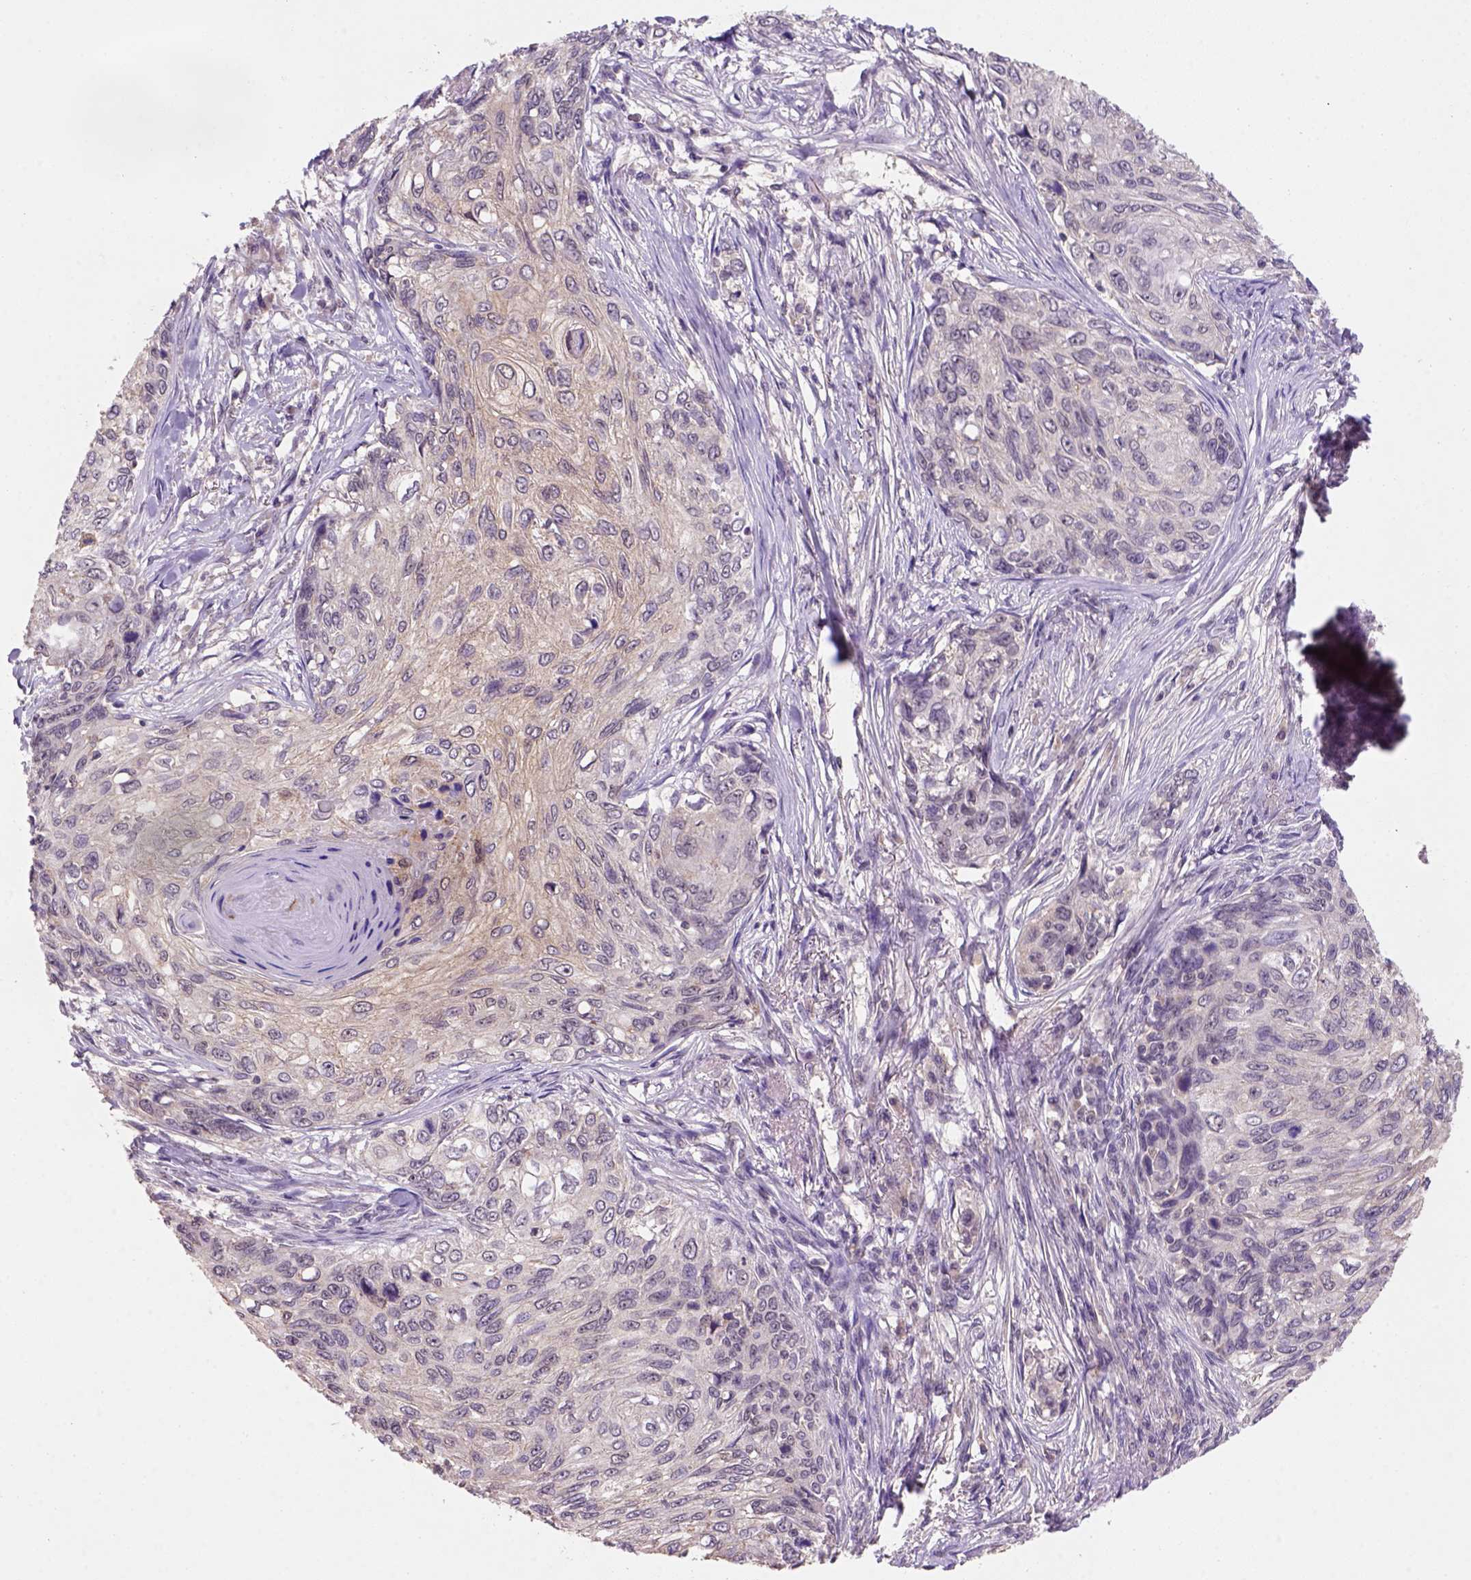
{"staining": {"intensity": "weak", "quantity": "25%-75%", "location": "cytoplasmic/membranous,nuclear"}, "tissue": "skin cancer", "cell_type": "Tumor cells", "image_type": "cancer", "snomed": [{"axis": "morphology", "description": "Squamous cell carcinoma, NOS"}, {"axis": "topography", "description": "Skin"}], "caption": "An image of skin squamous cell carcinoma stained for a protein displays weak cytoplasmic/membranous and nuclear brown staining in tumor cells.", "gene": "SCML4", "patient": {"sex": "male", "age": 92}}